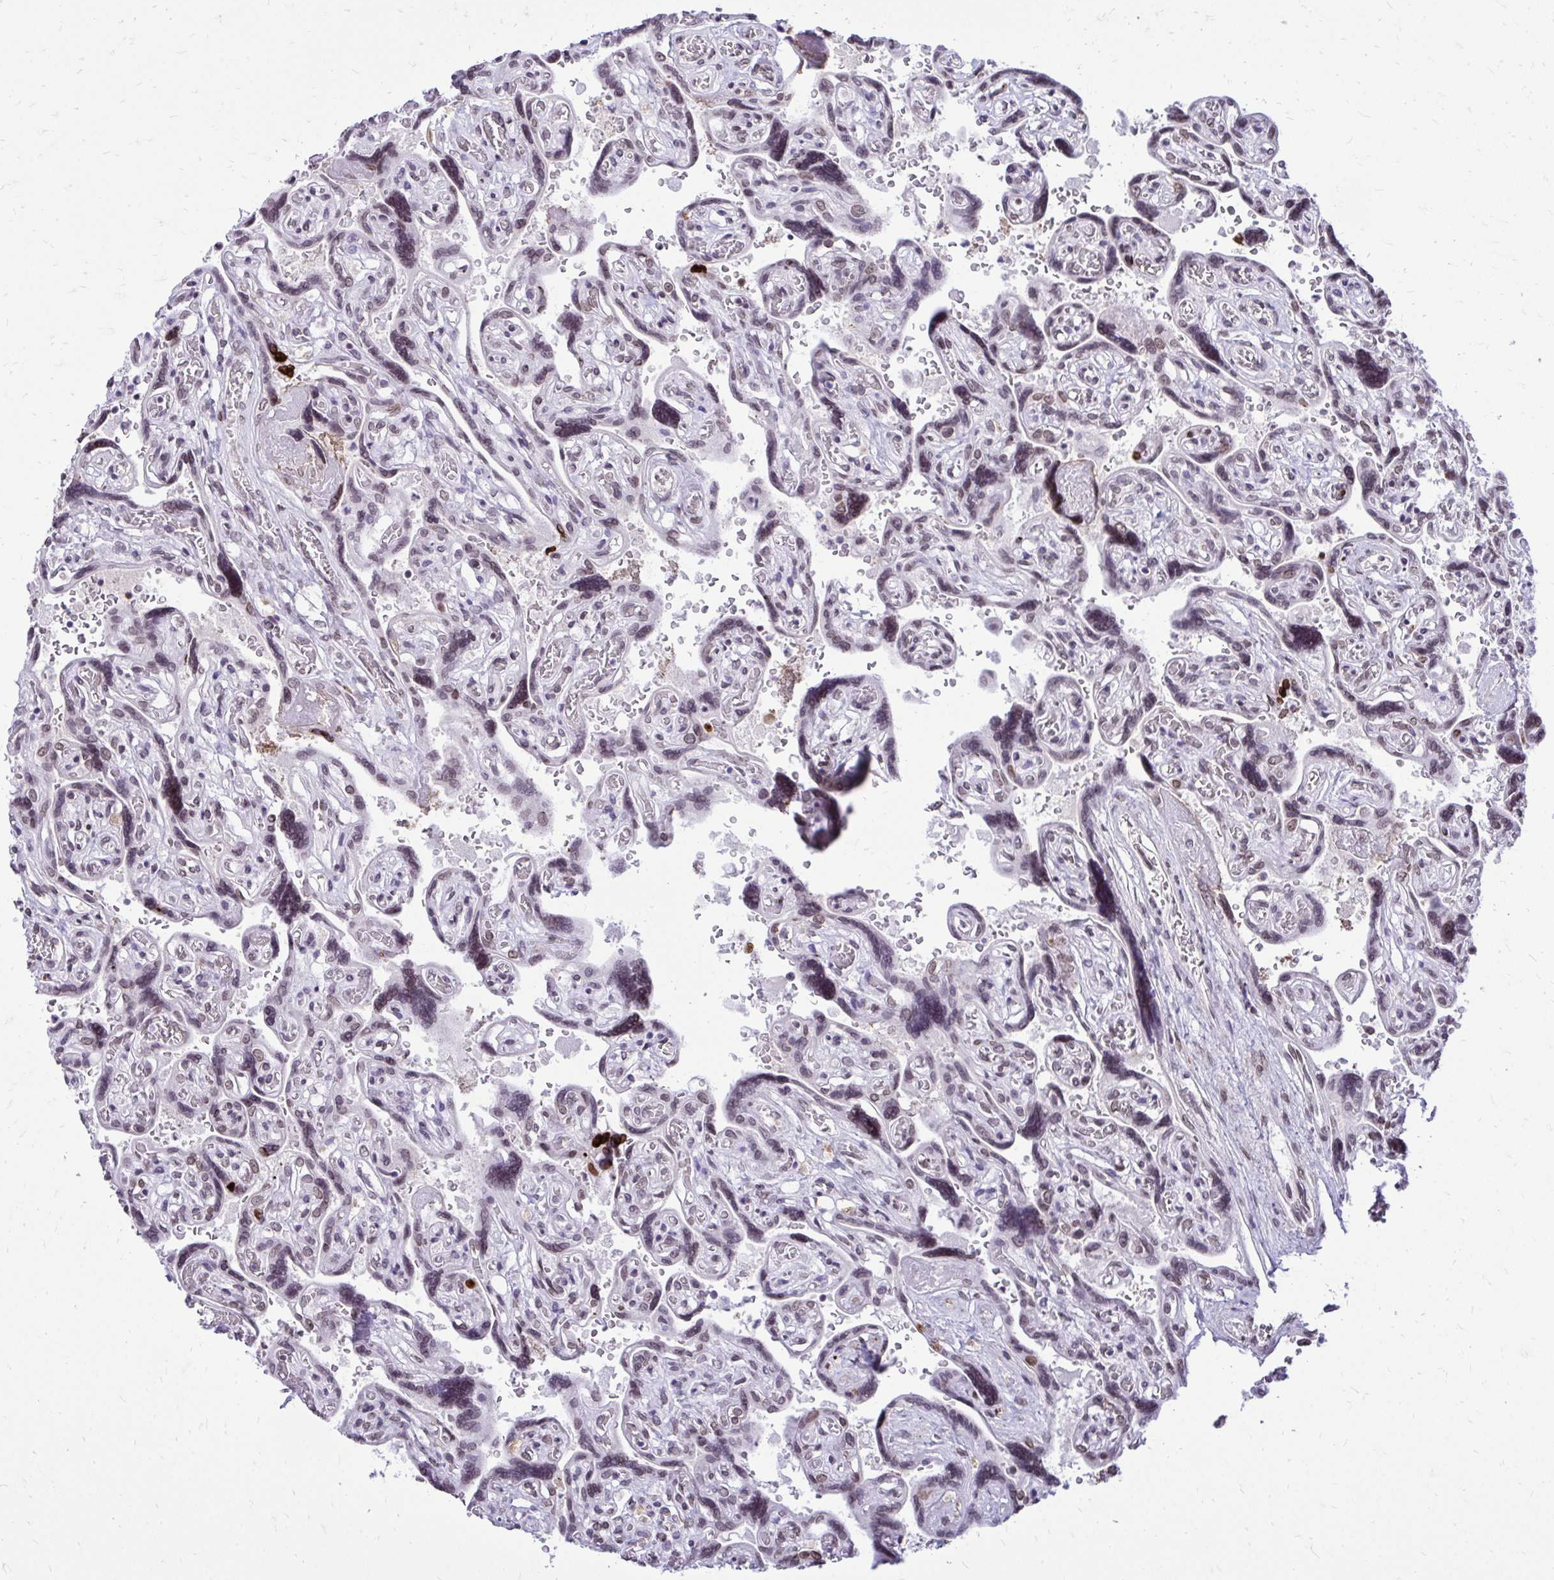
{"staining": {"intensity": "weak", "quantity": "<25%", "location": "nuclear"}, "tissue": "placenta", "cell_type": "Decidual cells", "image_type": "normal", "snomed": [{"axis": "morphology", "description": "Normal tissue, NOS"}, {"axis": "topography", "description": "Placenta"}], "caption": "This is an immunohistochemistry (IHC) image of benign placenta. There is no staining in decidual cells.", "gene": "BANF1", "patient": {"sex": "female", "age": 32}}